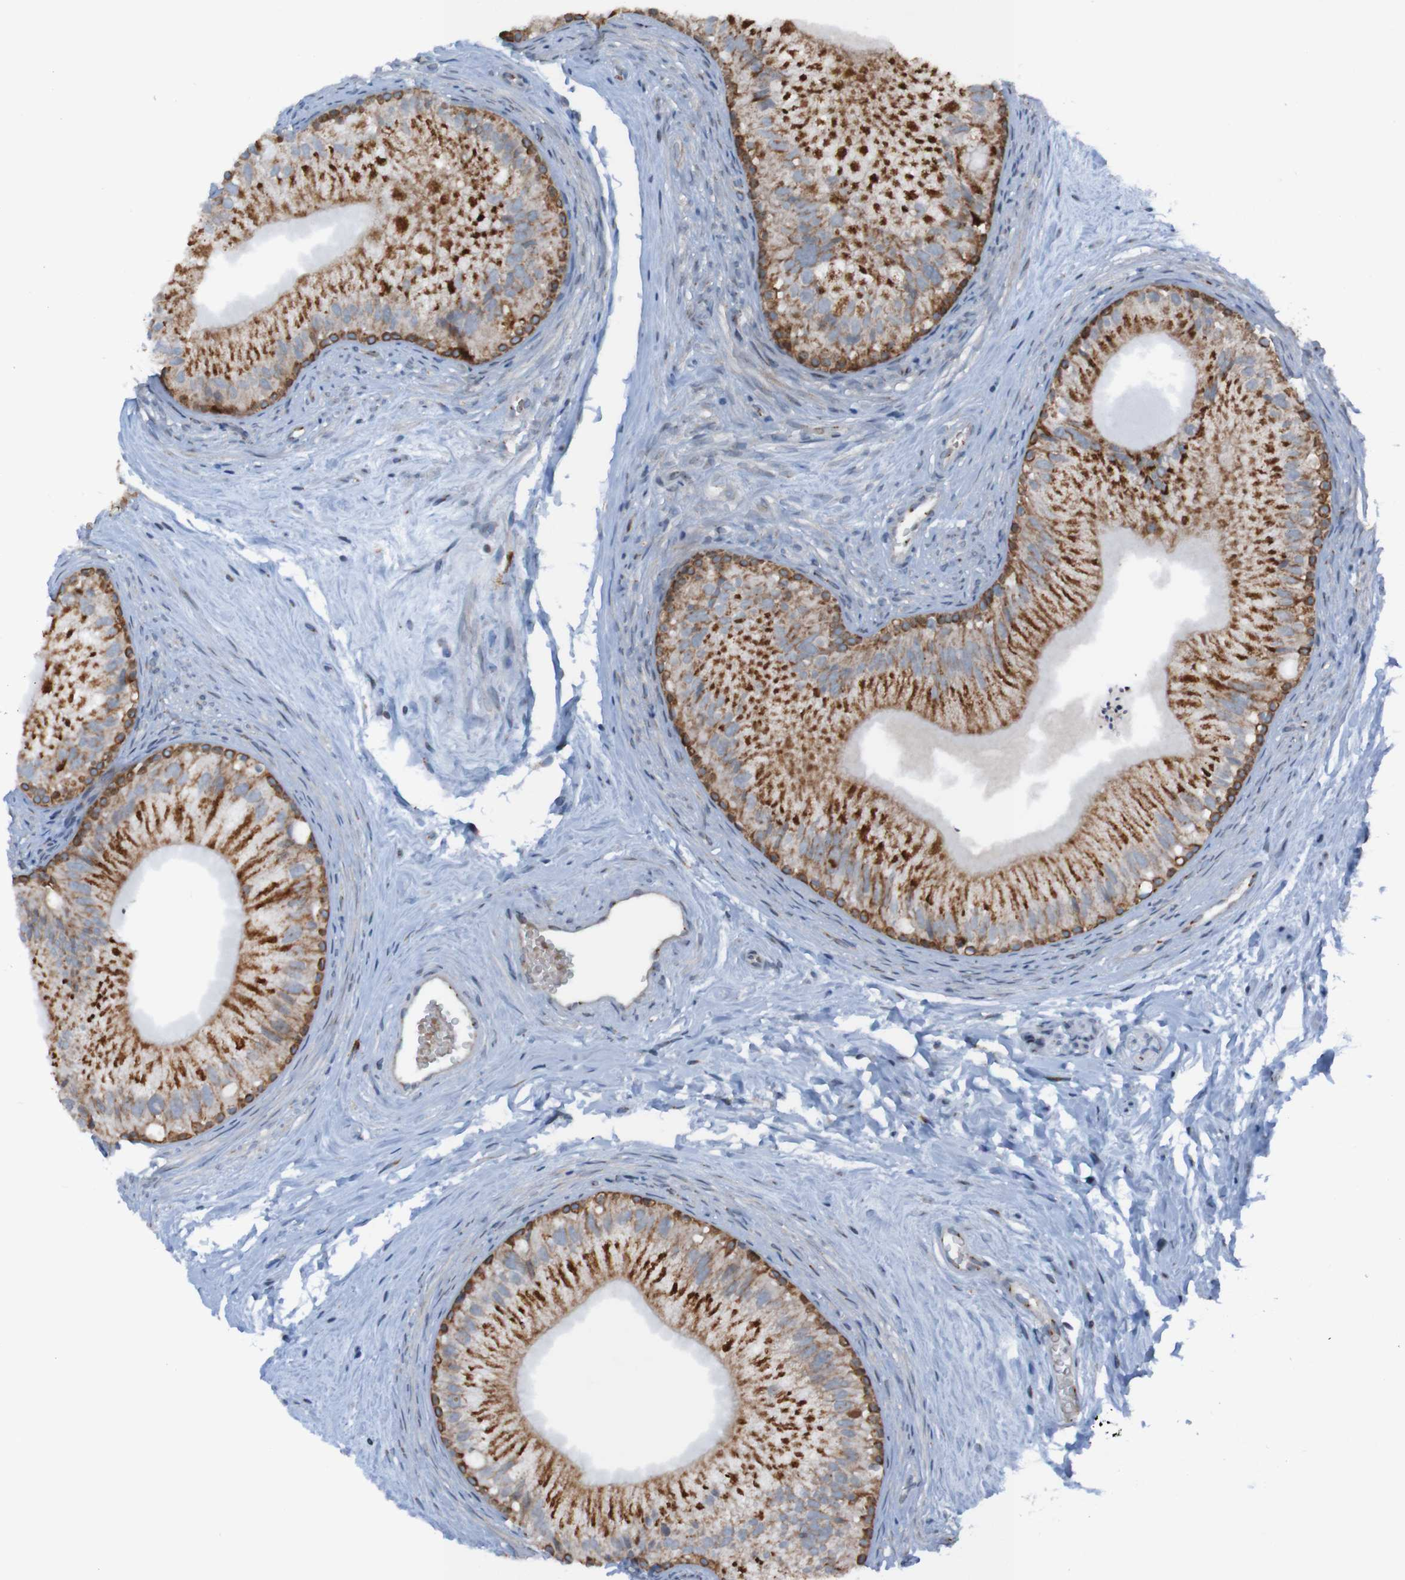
{"staining": {"intensity": "strong", "quantity": "25%-75%", "location": "cytoplasmic/membranous"}, "tissue": "epididymis", "cell_type": "Glandular cells", "image_type": "normal", "snomed": [{"axis": "morphology", "description": "Normal tissue, NOS"}, {"axis": "topography", "description": "Epididymis"}], "caption": "Immunohistochemical staining of benign epididymis exhibits 25%-75% levels of strong cytoplasmic/membranous protein expression in about 25%-75% of glandular cells. Nuclei are stained in blue.", "gene": "UNG", "patient": {"sex": "male", "age": 56}}